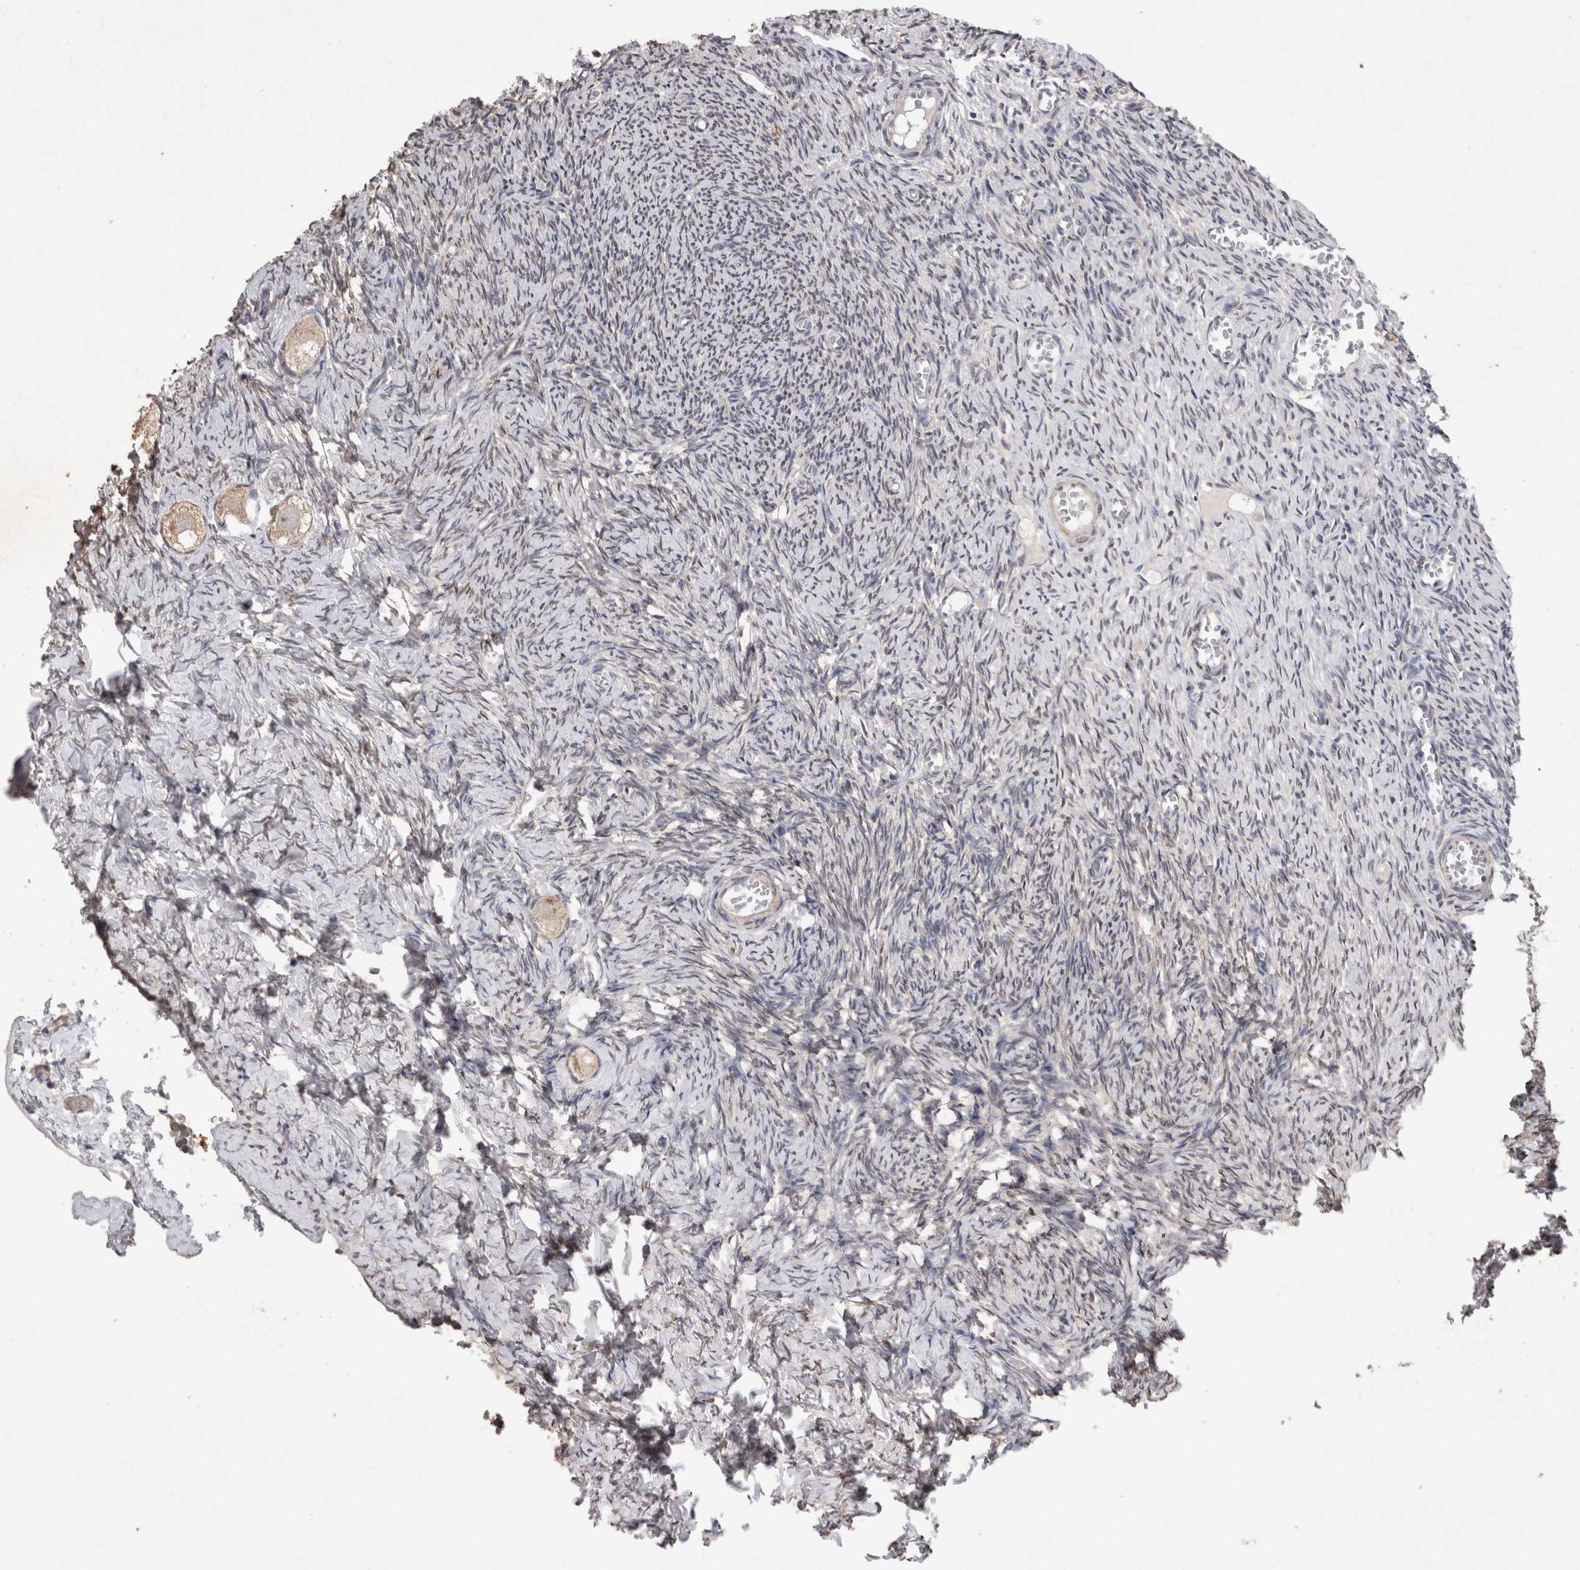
{"staining": {"intensity": "weak", "quantity": ">75%", "location": "cytoplasmic/membranous"}, "tissue": "ovary", "cell_type": "Follicle cells", "image_type": "normal", "snomed": [{"axis": "morphology", "description": "Normal tissue, NOS"}, {"axis": "topography", "description": "Ovary"}], "caption": "Immunohistochemistry (IHC) histopathology image of normal ovary: ovary stained using immunohistochemistry (IHC) demonstrates low levels of weak protein expression localized specifically in the cytoplasmic/membranous of follicle cells, appearing as a cytoplasmic/membranous brown color.", "gene": "CDH6", "patient": {"sex": "female", "age": 27}}